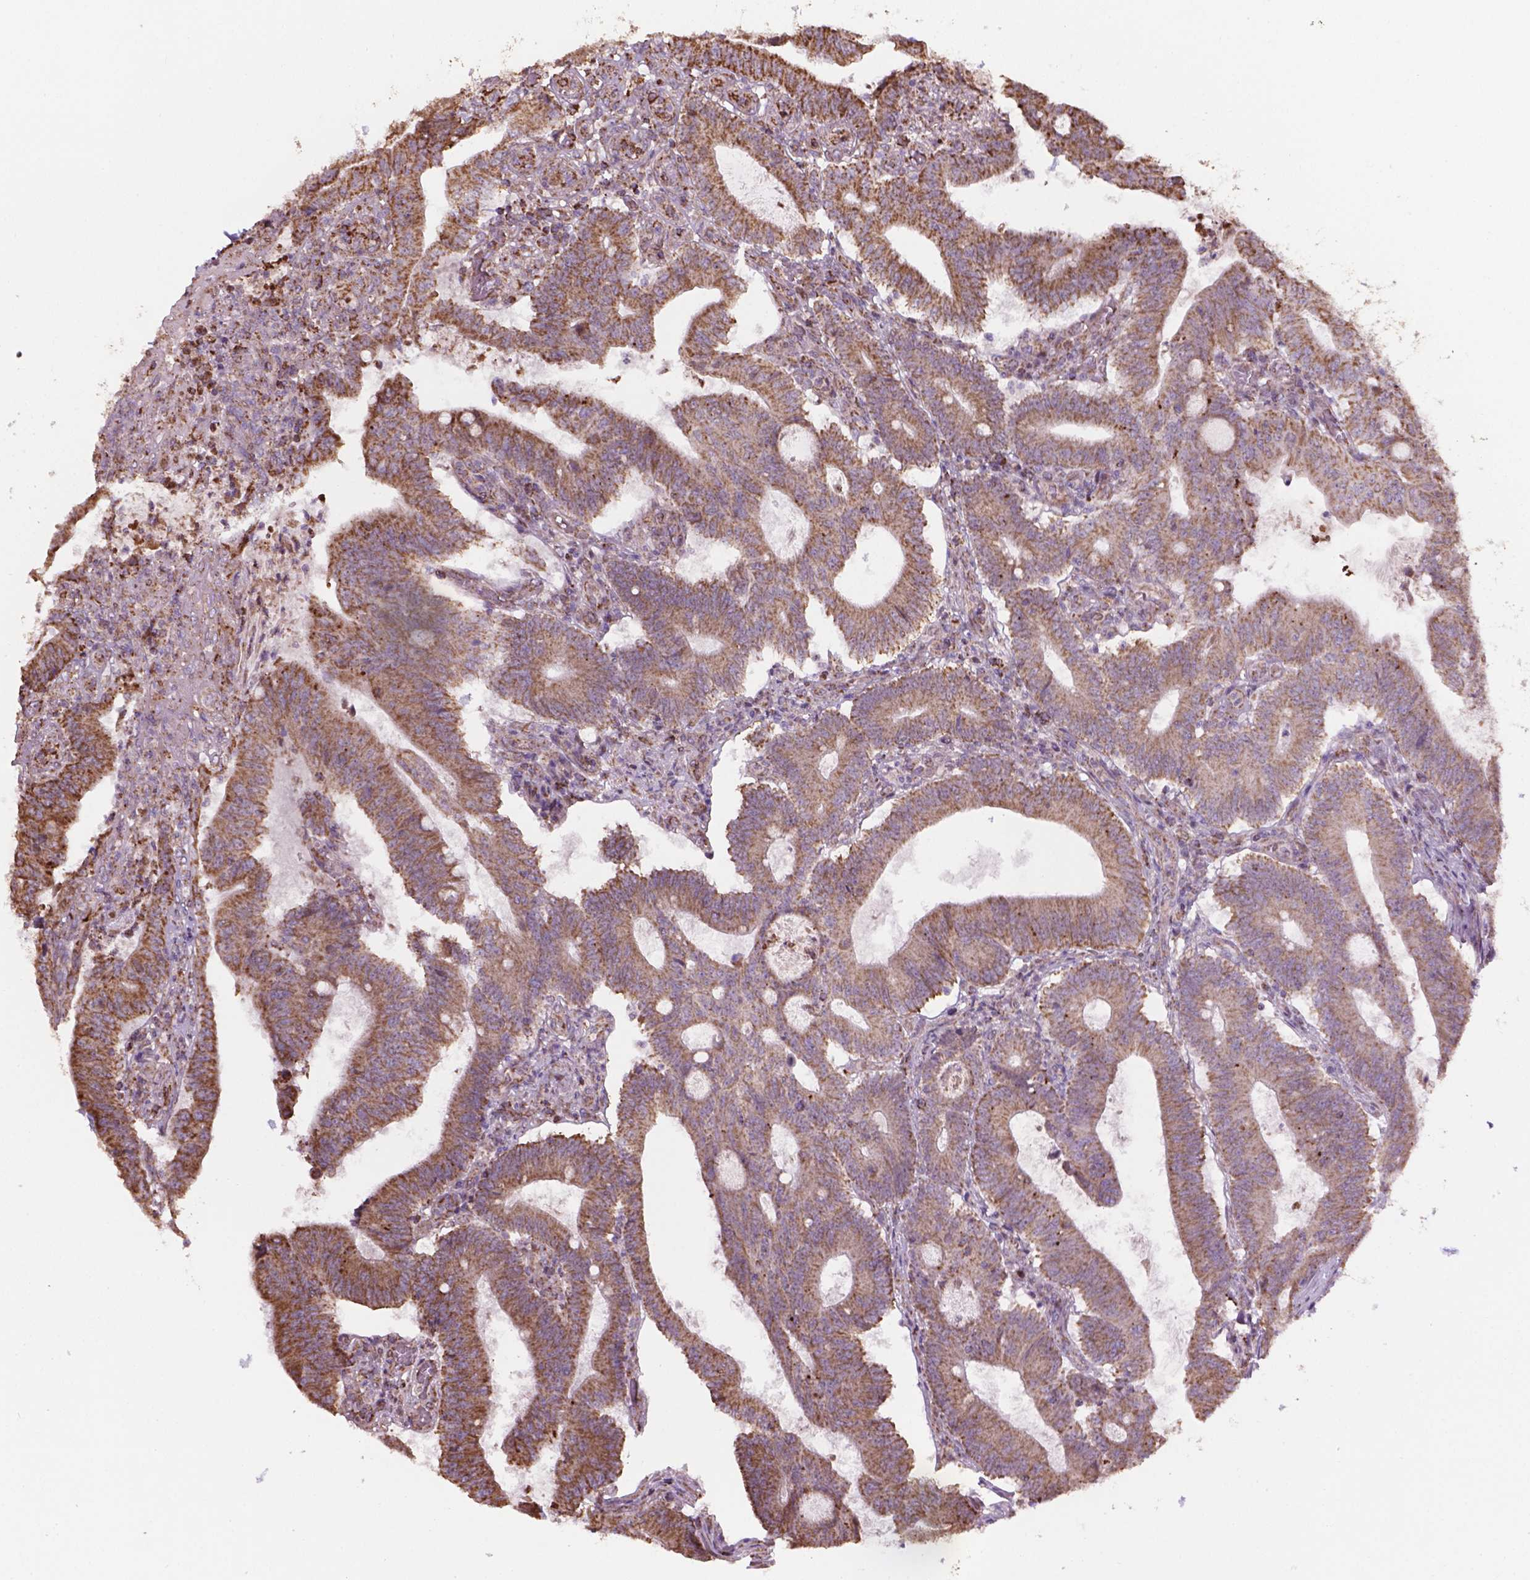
{"staining": {"intensity": "weak", "quantity": ">75%", "location": "cytoplasmic/membranous"}, "tissue": "colorectal cancer", "cell_type": "Tumor cells", "image_type": "cancer", "snomed": [{"axis": "morphology", "description": "Adenocarcinoma, NOS"}, {"axis": "topography", "description": "Colon"}], "caption": "Weak cytoplasmic/membranous positivity for a protein is appreciated in approximately >75% of tumor cells of colorectal cancer using immunohistochemistry (IHC).", "gene": "HS3ST3A1", "patient": {"sex": "female", "age": 70}}